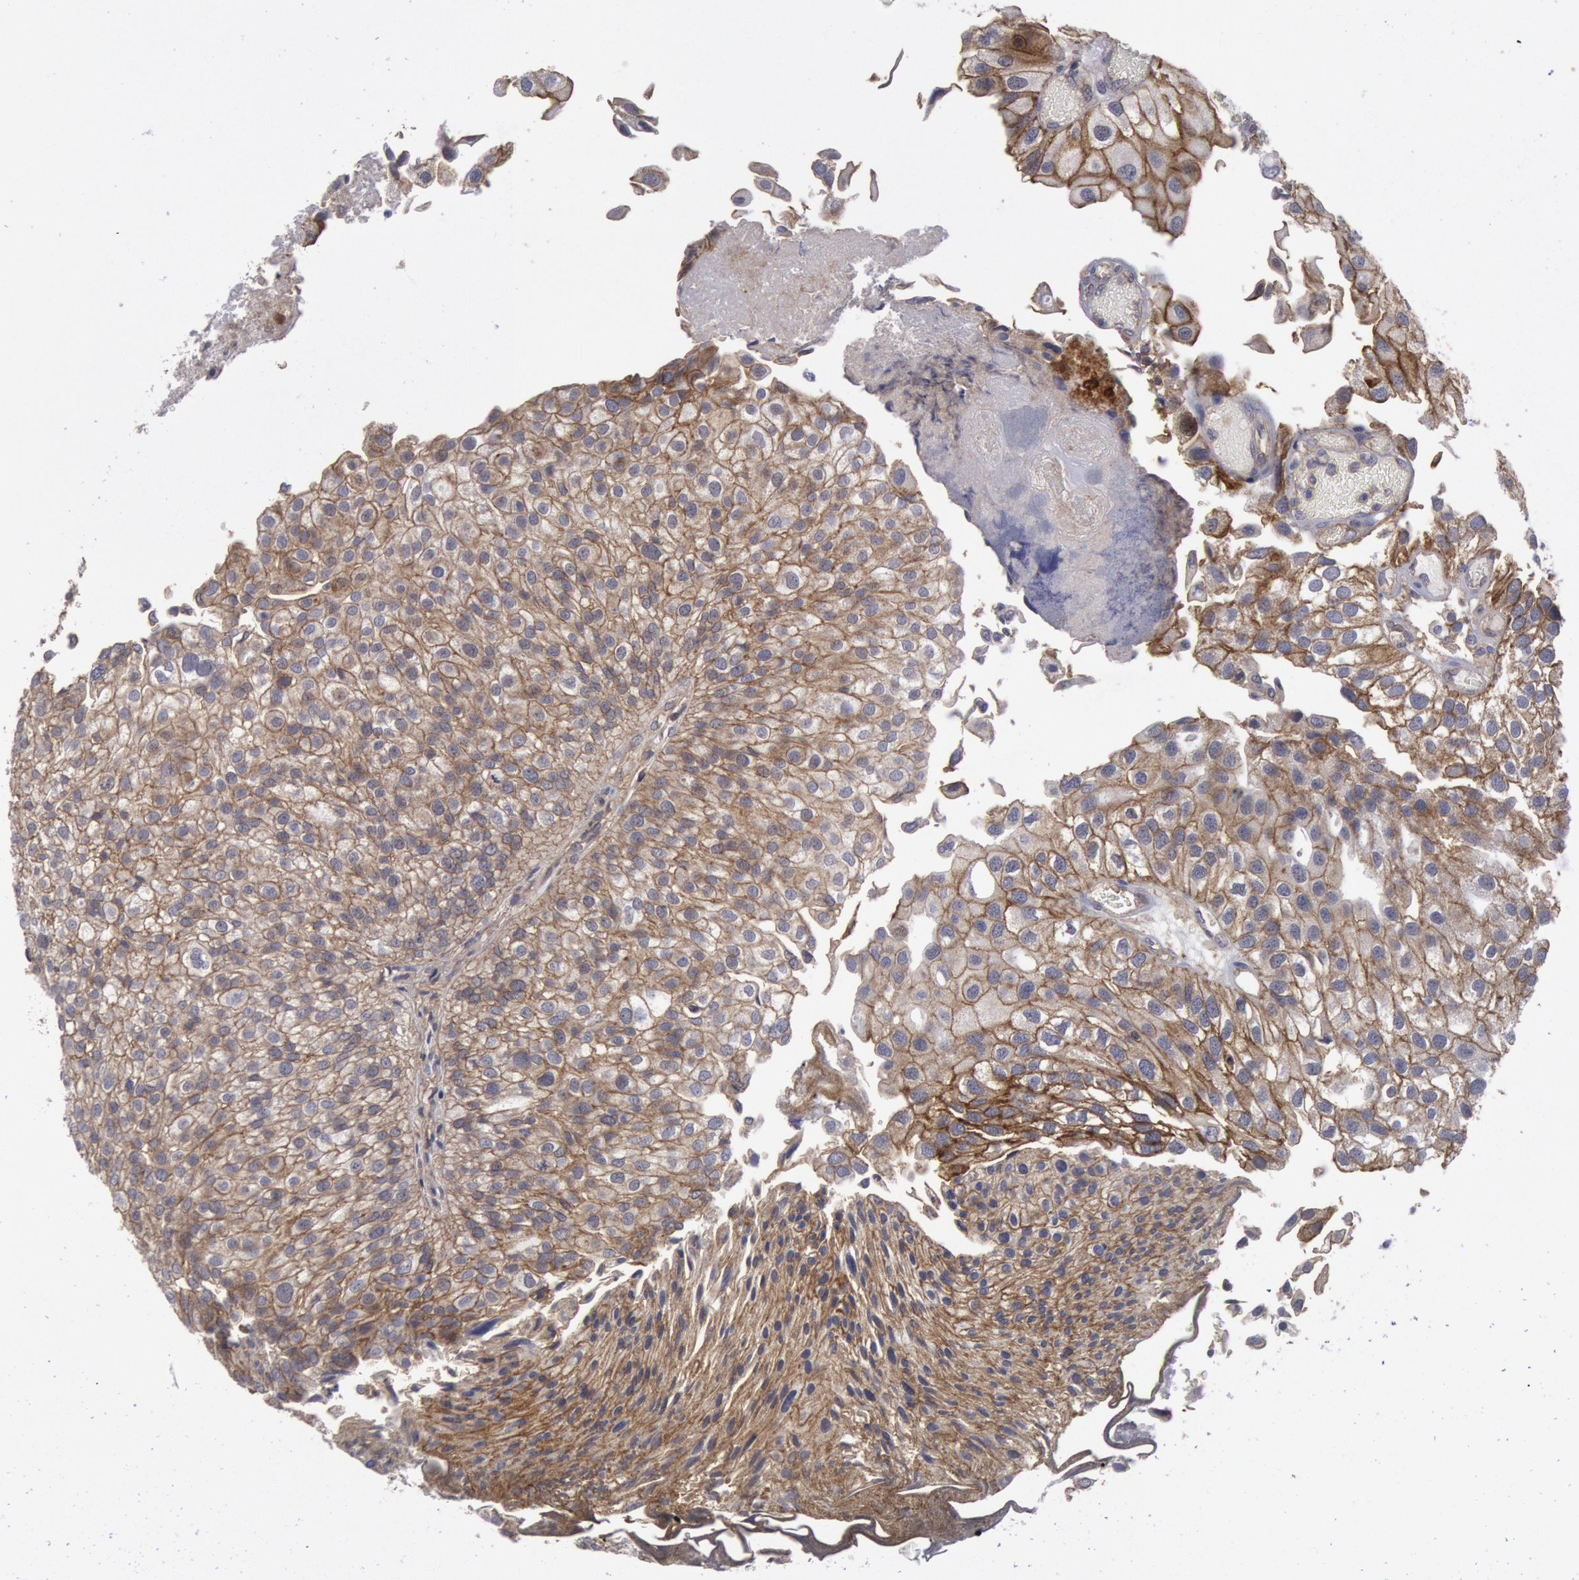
{"staining": {"intensity": "moderate", "quantity": ">75%", "location": "cytoplasmic/membranous"}, "tissue": "urothelial cancer", "cell_type": "Tumor cells", "image_type": "cancer", "snomed": [{"axis": "morphology", "description": "Urothelial carcinoma, Low grade"}, {"axis": "topography", "description": "Urinary bladder"}], "caption": "Immunohistochemical staining of urothelial cancer exhibits medium levels of moderate cytoplasmic/membranous protein positivity in about >75% of tumor cells. The protein of interest is shown in brown color, while the nuclei are stained blue.", "gene": "STX4", "patient": {"sex": "female", "age": 89}}